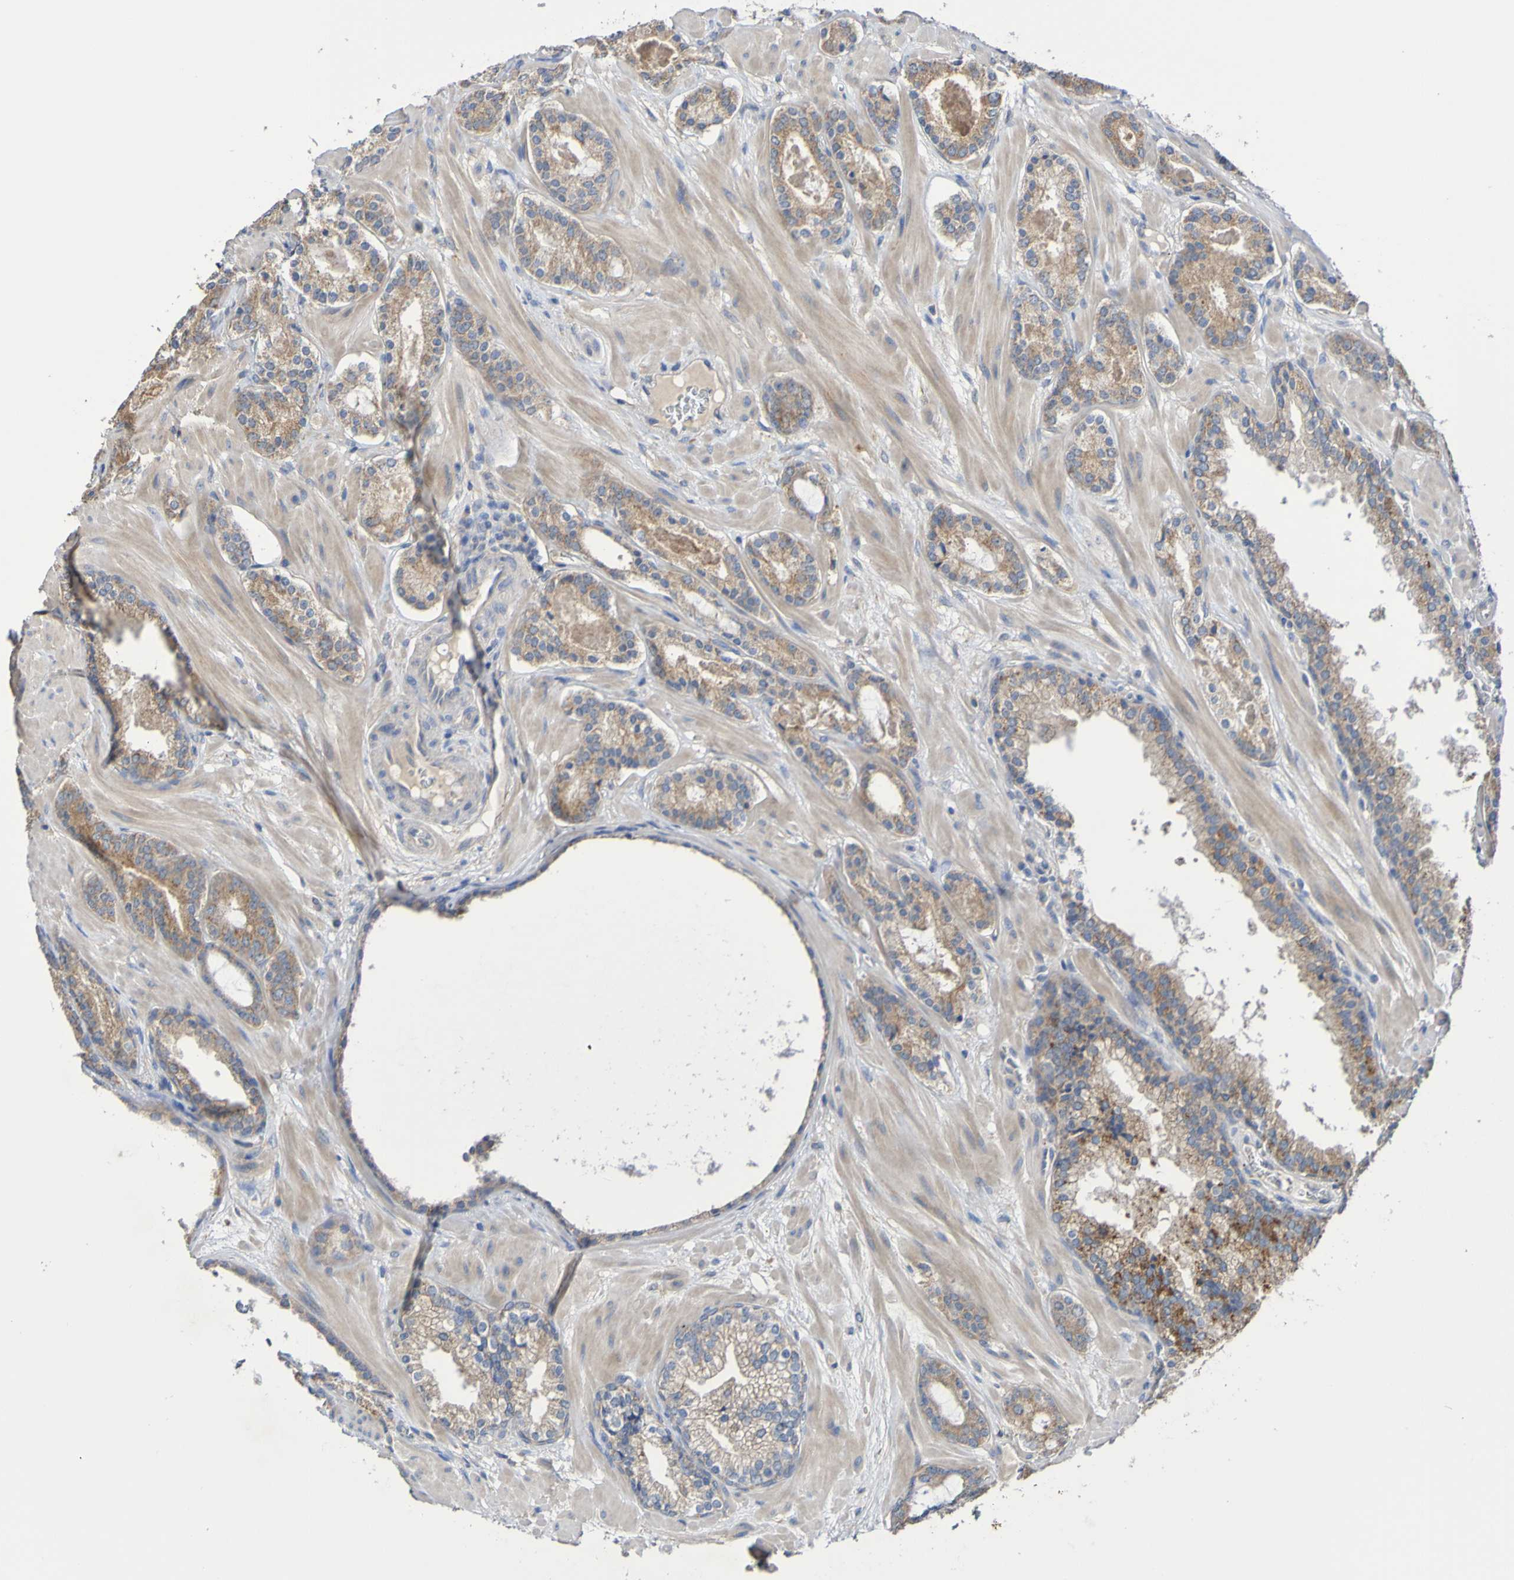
{"staining": {"intensity": "moderate", "quantity": ">75%", "location": "cytoplasmic/membranous"}, "tissue": "prostate cancer", "cell_type": "Tumor cells", "image_type": "cancer", "snomed": [{"axis": "morphology", "description": "Adenocarcinoma, Low grade"}, {"axis": "topography", "description": "Prostate"}], "caption": "About >75% of tumor cells in human adenocarcinoma (low-grade) (prostate) exhibit moderate cytoplasmic/membranous protein positivity as visualized by brown immunohistochemical staining.", "gene": "PHYH", "patient": {"sex": "male", "age": 63}}